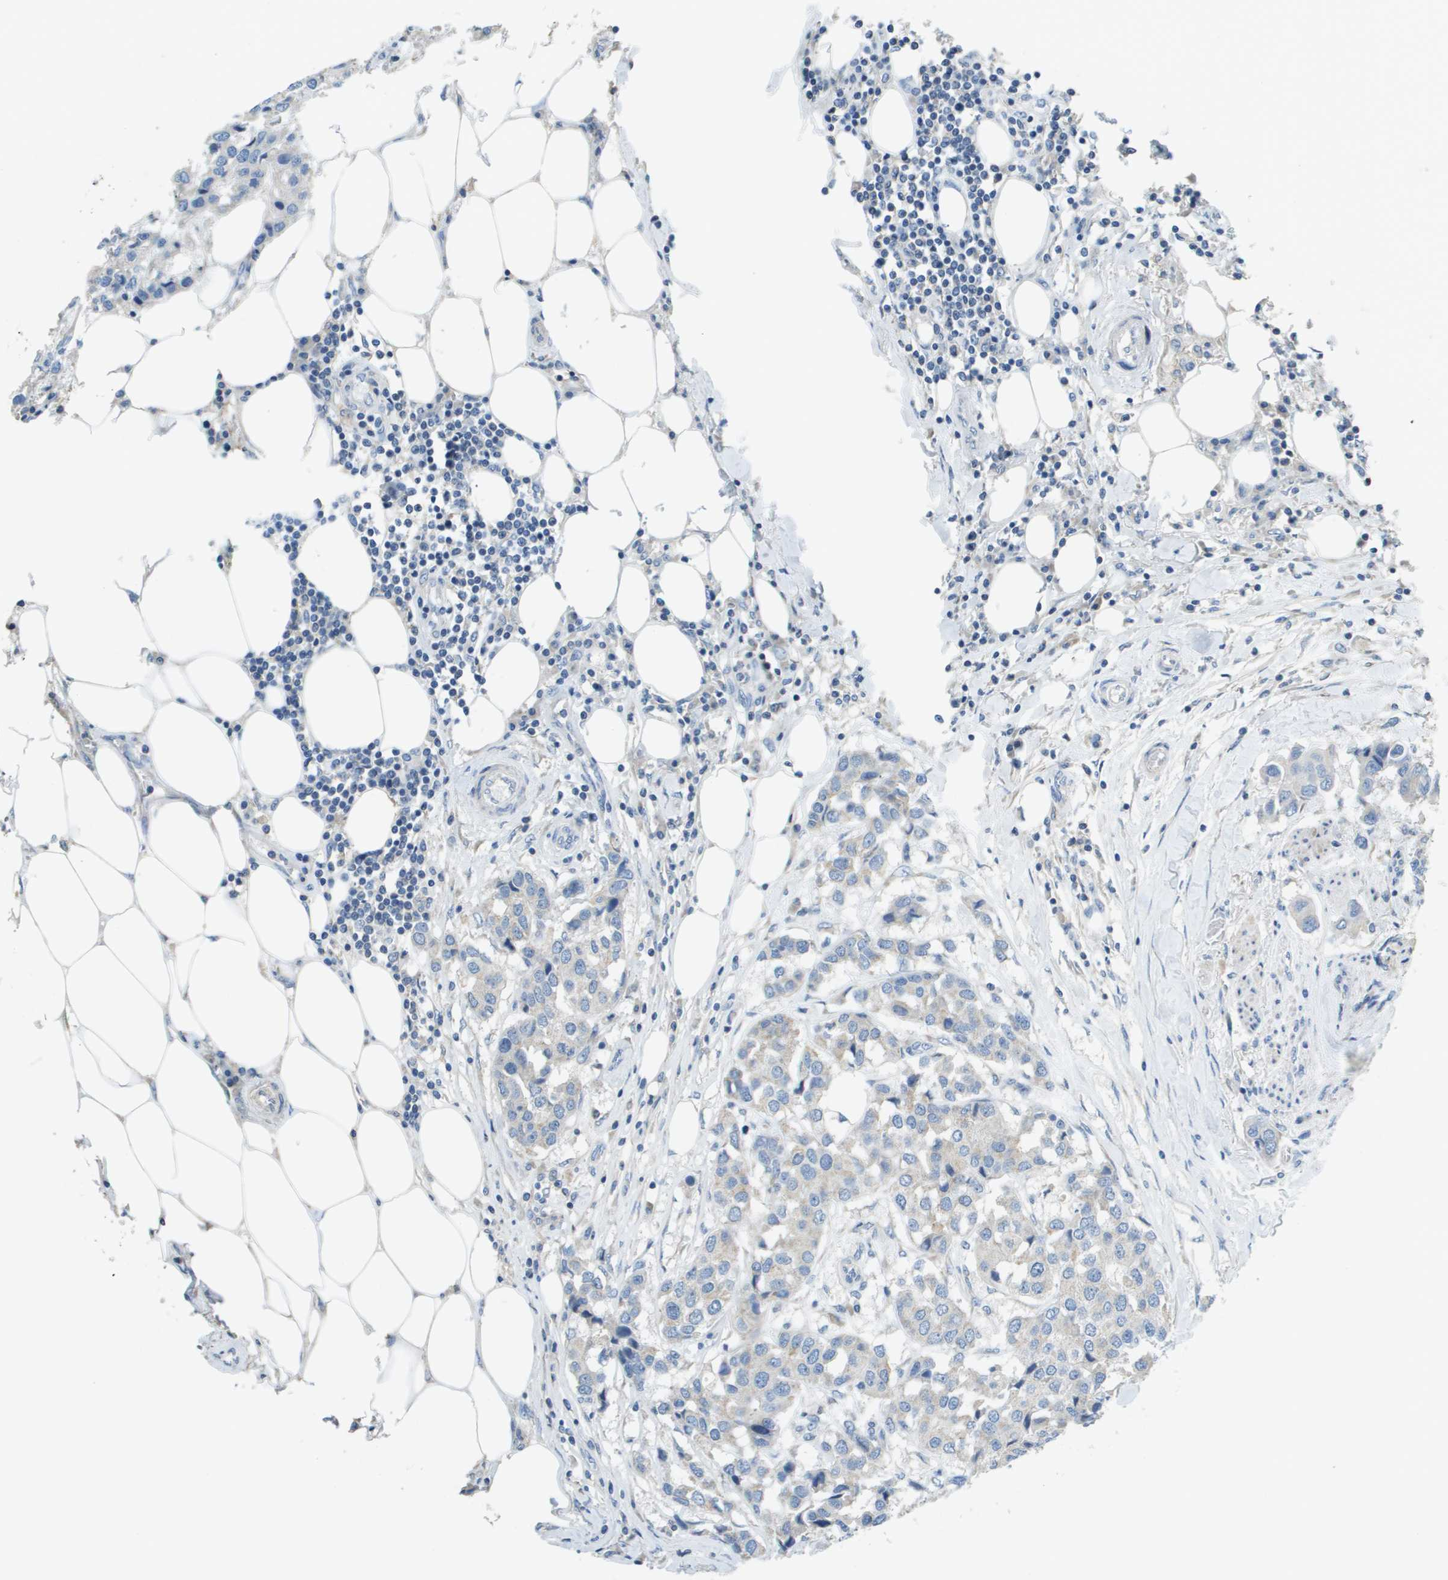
{"staining": {"intensity": "negative", "quantity": "none", "location": "none"}, "tissue": "breast cancer", "cell_type": "Tumor cells", "image_type": "cancer", "snomed": [{"axis": "morphology", "description": "Duct carcinoma"}, {"axis": "topography", "description": "Breast"}], "caption": "The photomicrograph exhibits no significant expression in tumor cells of invasive ductal carcinoma (breast).", "gene": "PTGDR2", "patient": {"sex": "female", "age": 80}}